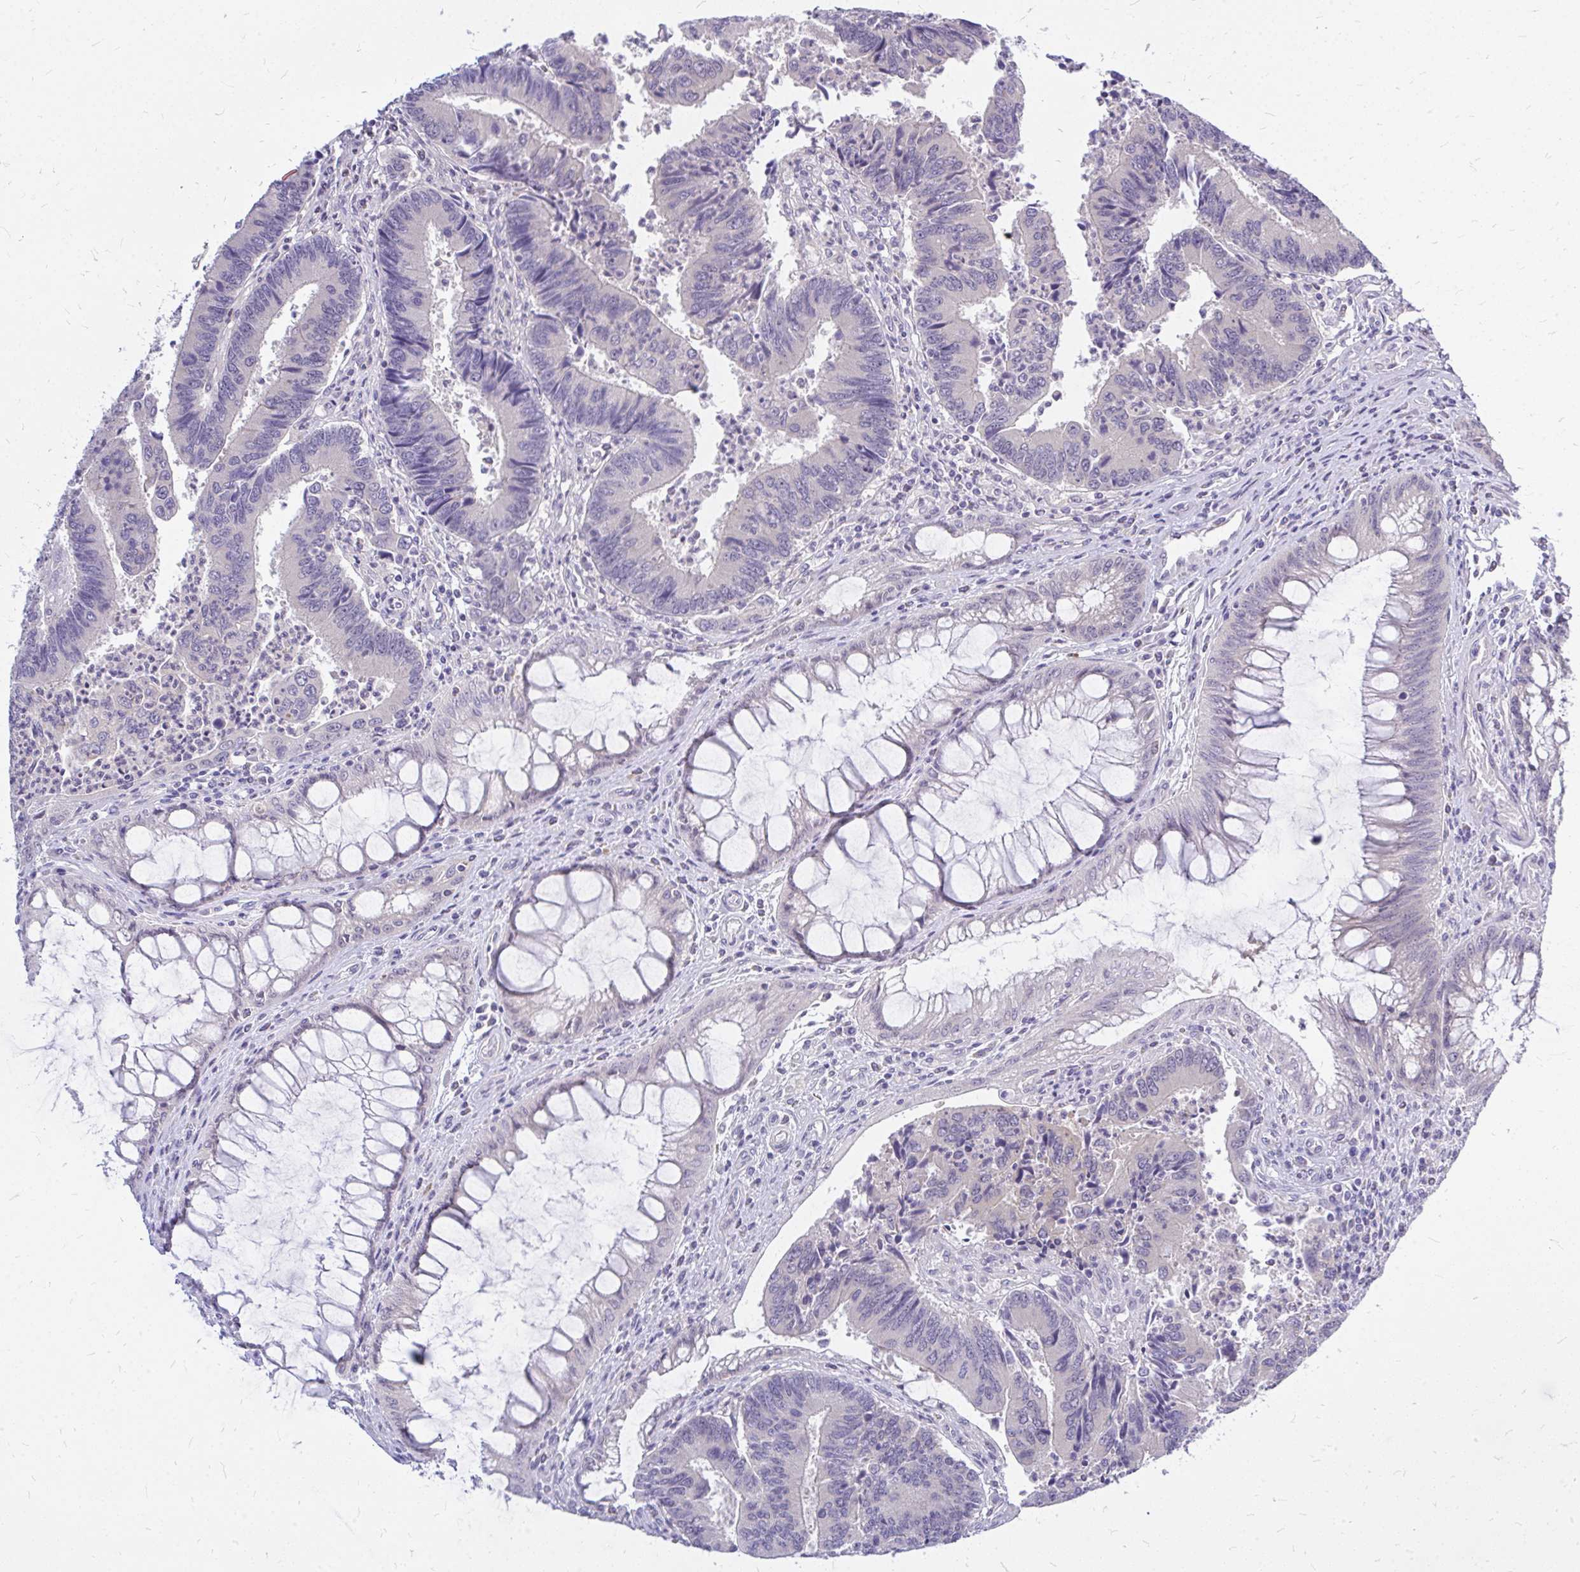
{"staining": {"intensity": "negative", "quantity": "none", "location": "none"}, "tissue": "colorectal cancer", "cell_type": "Tumor cells", "image_type": "cancer", "snomed": [{"axis": "morphology", "description": "Adenocarcinoma, NOS"}, {"axis": "topography", "description": "Colon"}], "caption": "The immunohistochemistry (IHC) photomicrograph has no significant staining in tumor cells of colorectal cancer tissue.", "gene": "MAP1LC3A", "patient": {"sex": "female", "age": 67}}